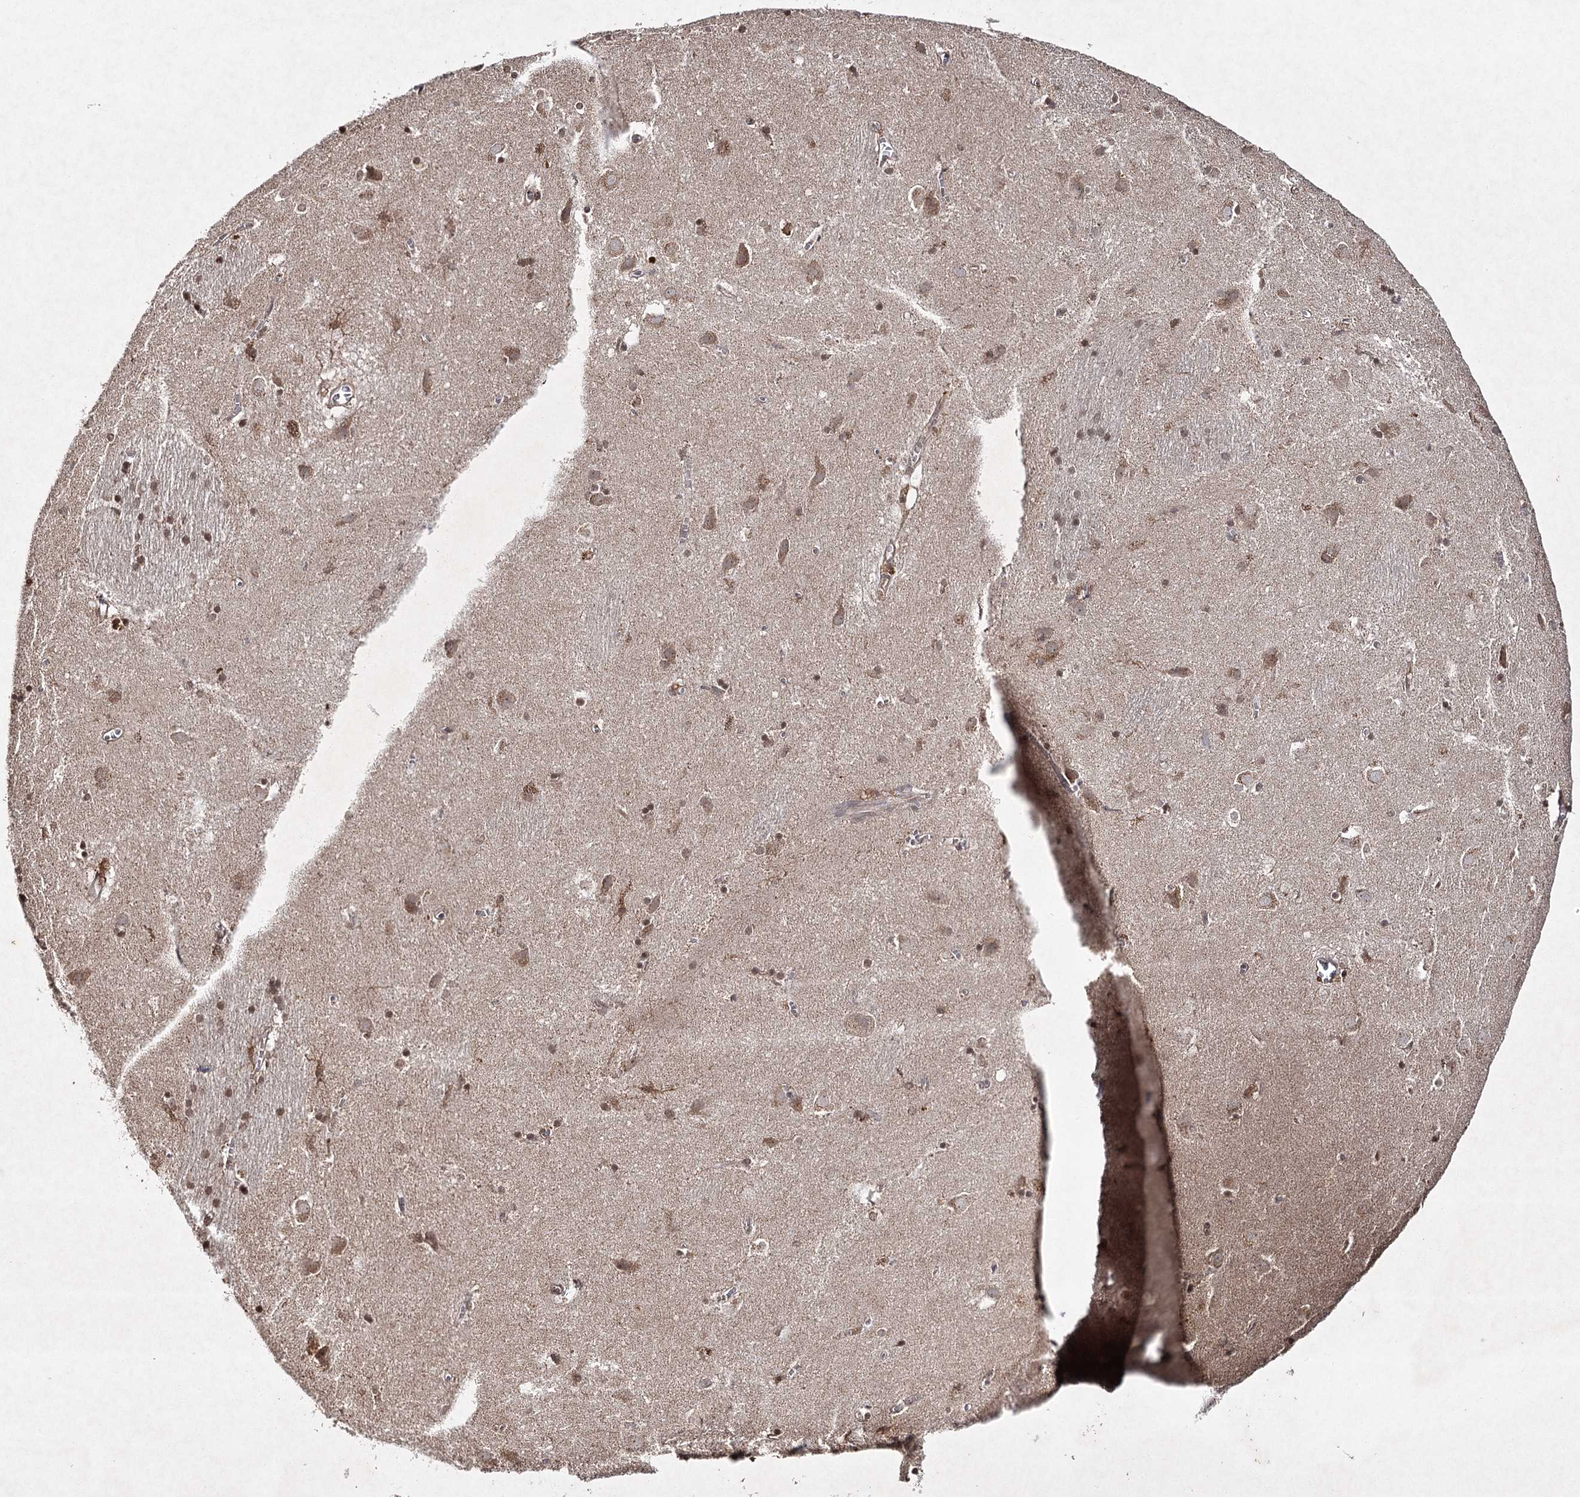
{"staining": {"intensity": "moderate", "quantity": "25%-75%", "location": "cytoplasmic/membranous"}, "tissue": "caudate", "cell_type": "Glial cells", "image_type": "normal", "snomed": [{"axis": "morphology", "description": "Normal tissue, NOS"}, {"axis": "topography", "description": "Lateral ventricle wall"}], "caption": "Normal caudate shows moderate cytoplasmic/membranous positivity in approximately 25%-75% of glial cells, visualized by immunohistochemistry. Immunohistochemistry (ihc) stains the protein in brown and the nuclei are stained blue.", "gene": "CYP2B6", "patient": {"sex": "male", "age": 70}}